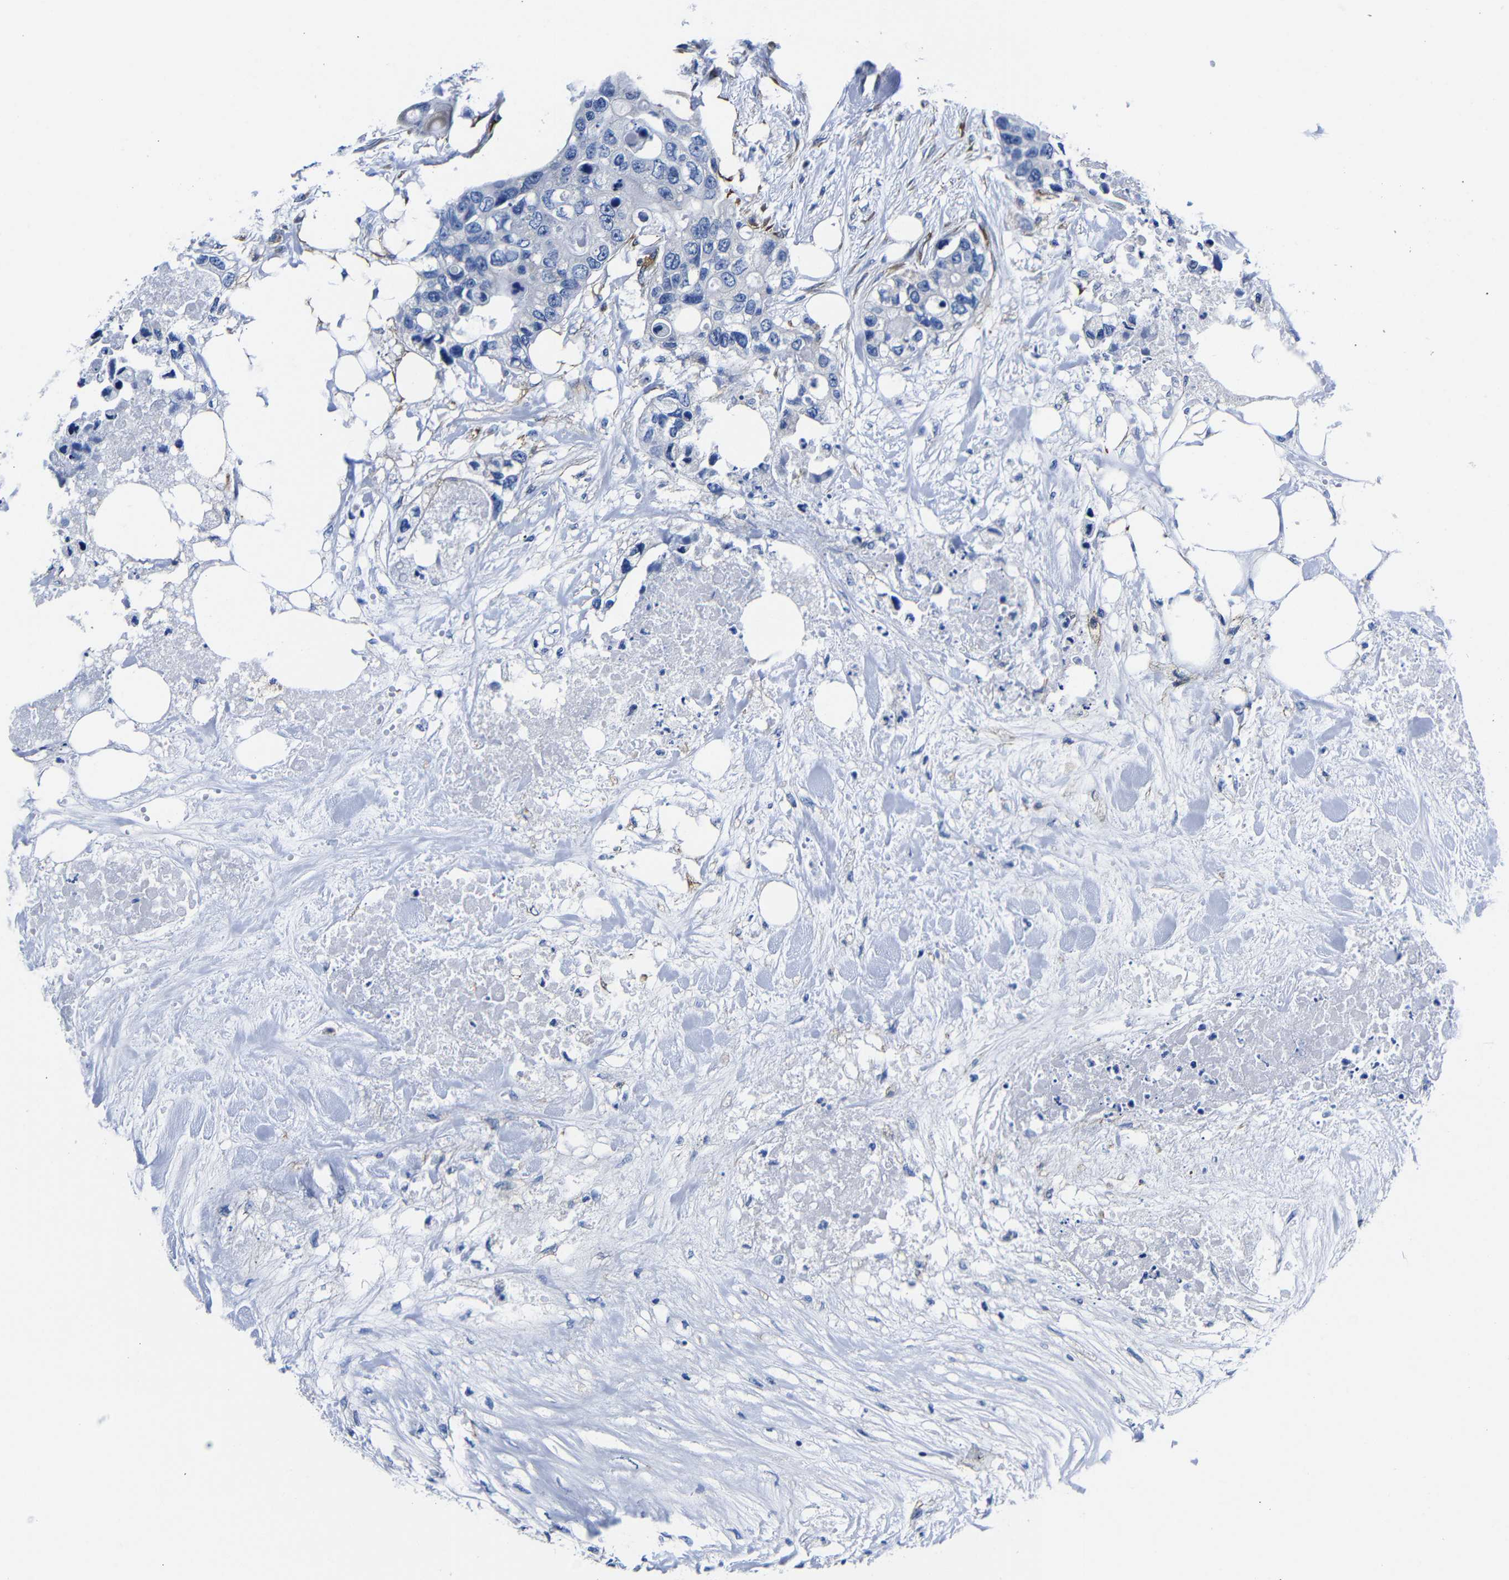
{"staining": {"intensity": "negative", "quantity": "none", "location": "none"}, "tissue": "colorectal cancer", "cell_type": "Tumor cells", "image_type": "cancer", "snomed": [{"axis": "morphology", "description": "Adenocarcinoma, NOS"}, {"axis": "topography", "description": "Colon"}], "caption": "The image displays no significant expression in tumor cells of colorectal adenocarcinoma. (DAB (3,3'-diaminobenzidine) IHC with hematoxylin counter stain).", "gene": "LRIG1", "patient": {"sex": "female", "age": 57}}